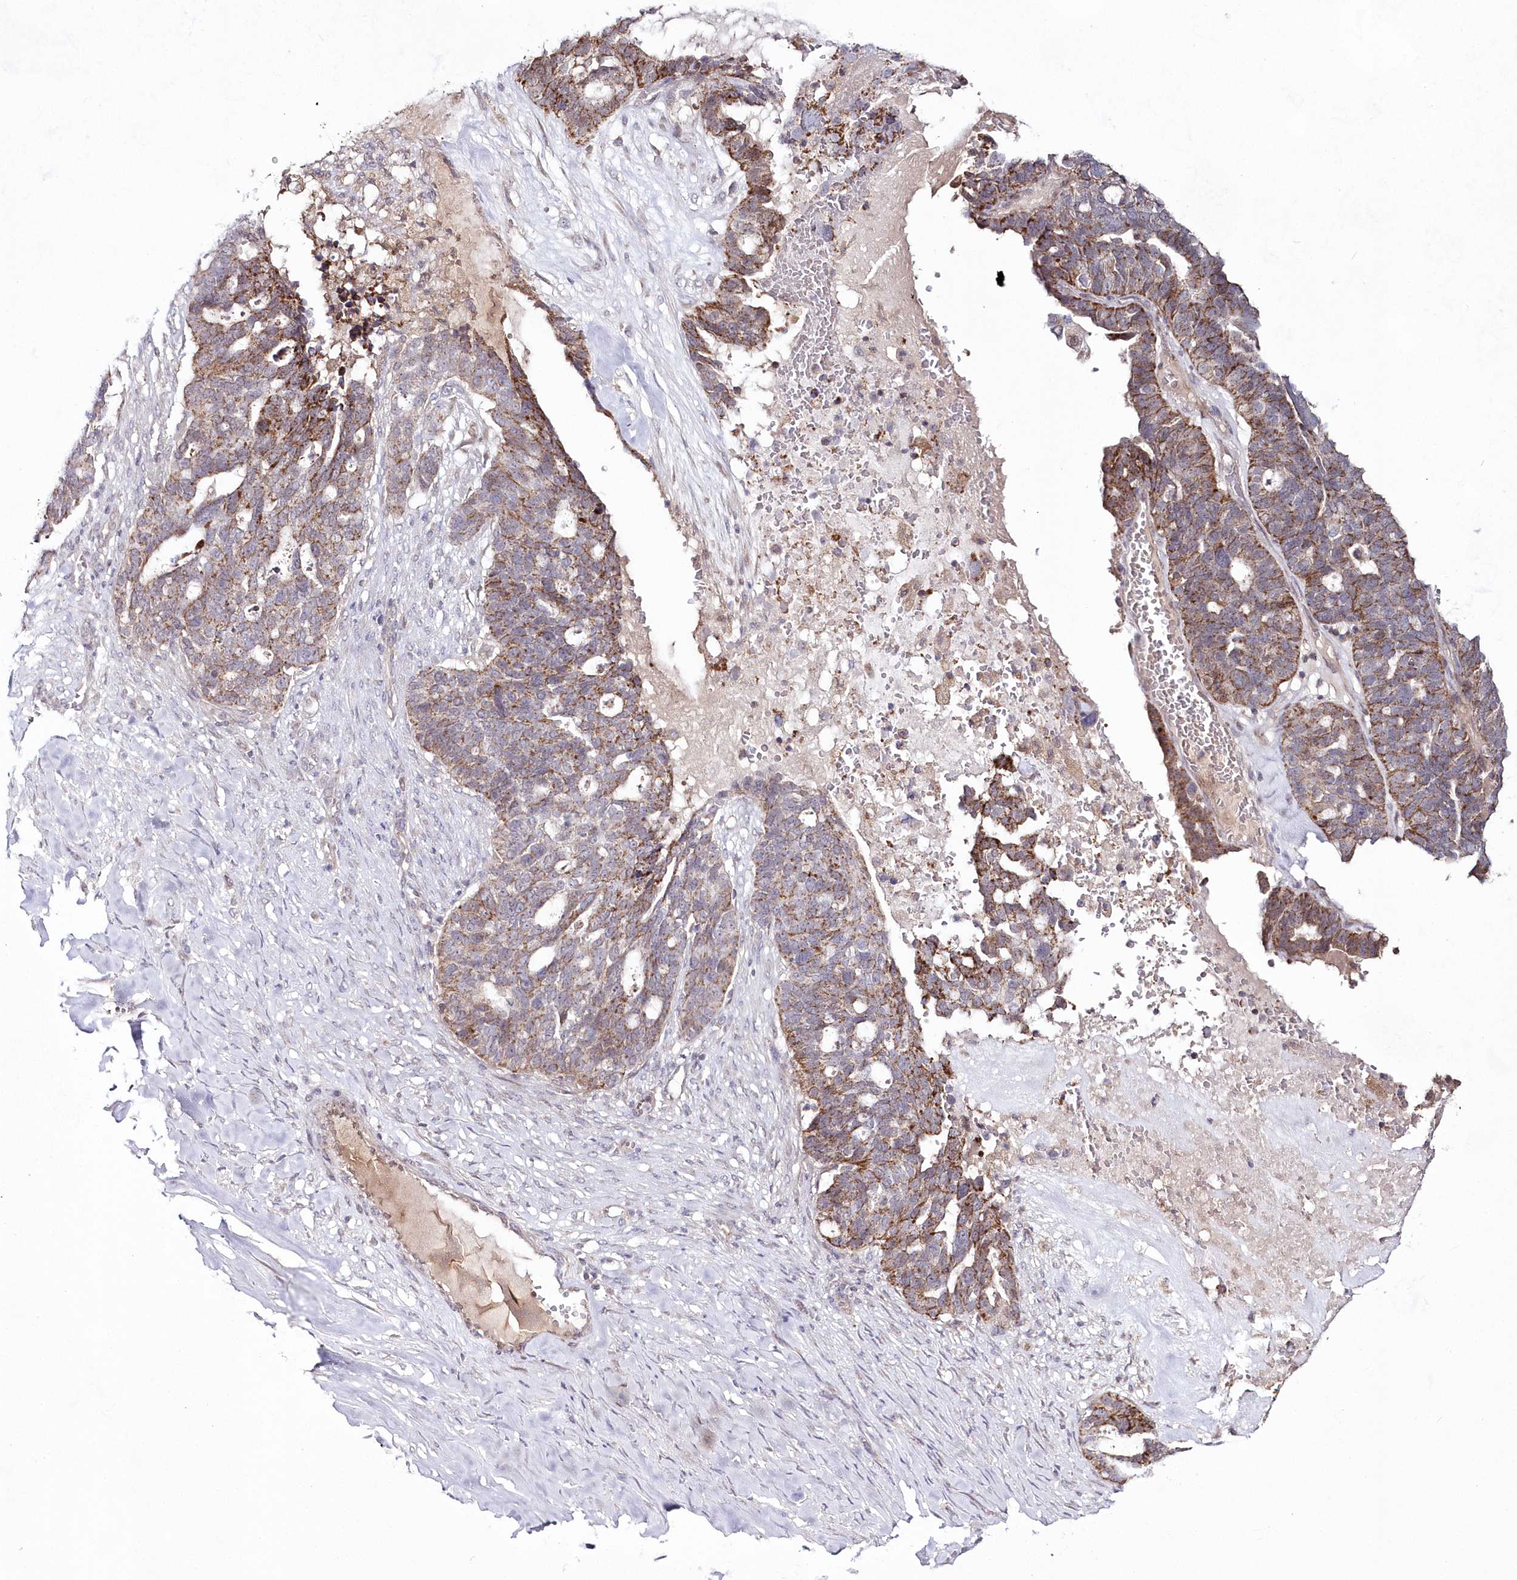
{"staining": {"intensity": "moderate", "quantity": ">75%", "location": "cytoplasmic/membranous"}, "tissue": "ovarian cancer", "cell_type": "Tumor cells", "image_type": "cancer", "snomed": [{"axis": "morphology", "description": "Cystadenocarcinoma, serous, NOS"}, {"axis": "topography", "description": "Ovary"}], "caption": "Human ovarian cancer (serous cystadenocarcinoma) stained with a brown dye reveals moderate cytoplasmic/membranous positive expression in approximately >75% of tumor cells.", "gene": "IMPA1", "patient": {"sex": "female", "age": 59}}